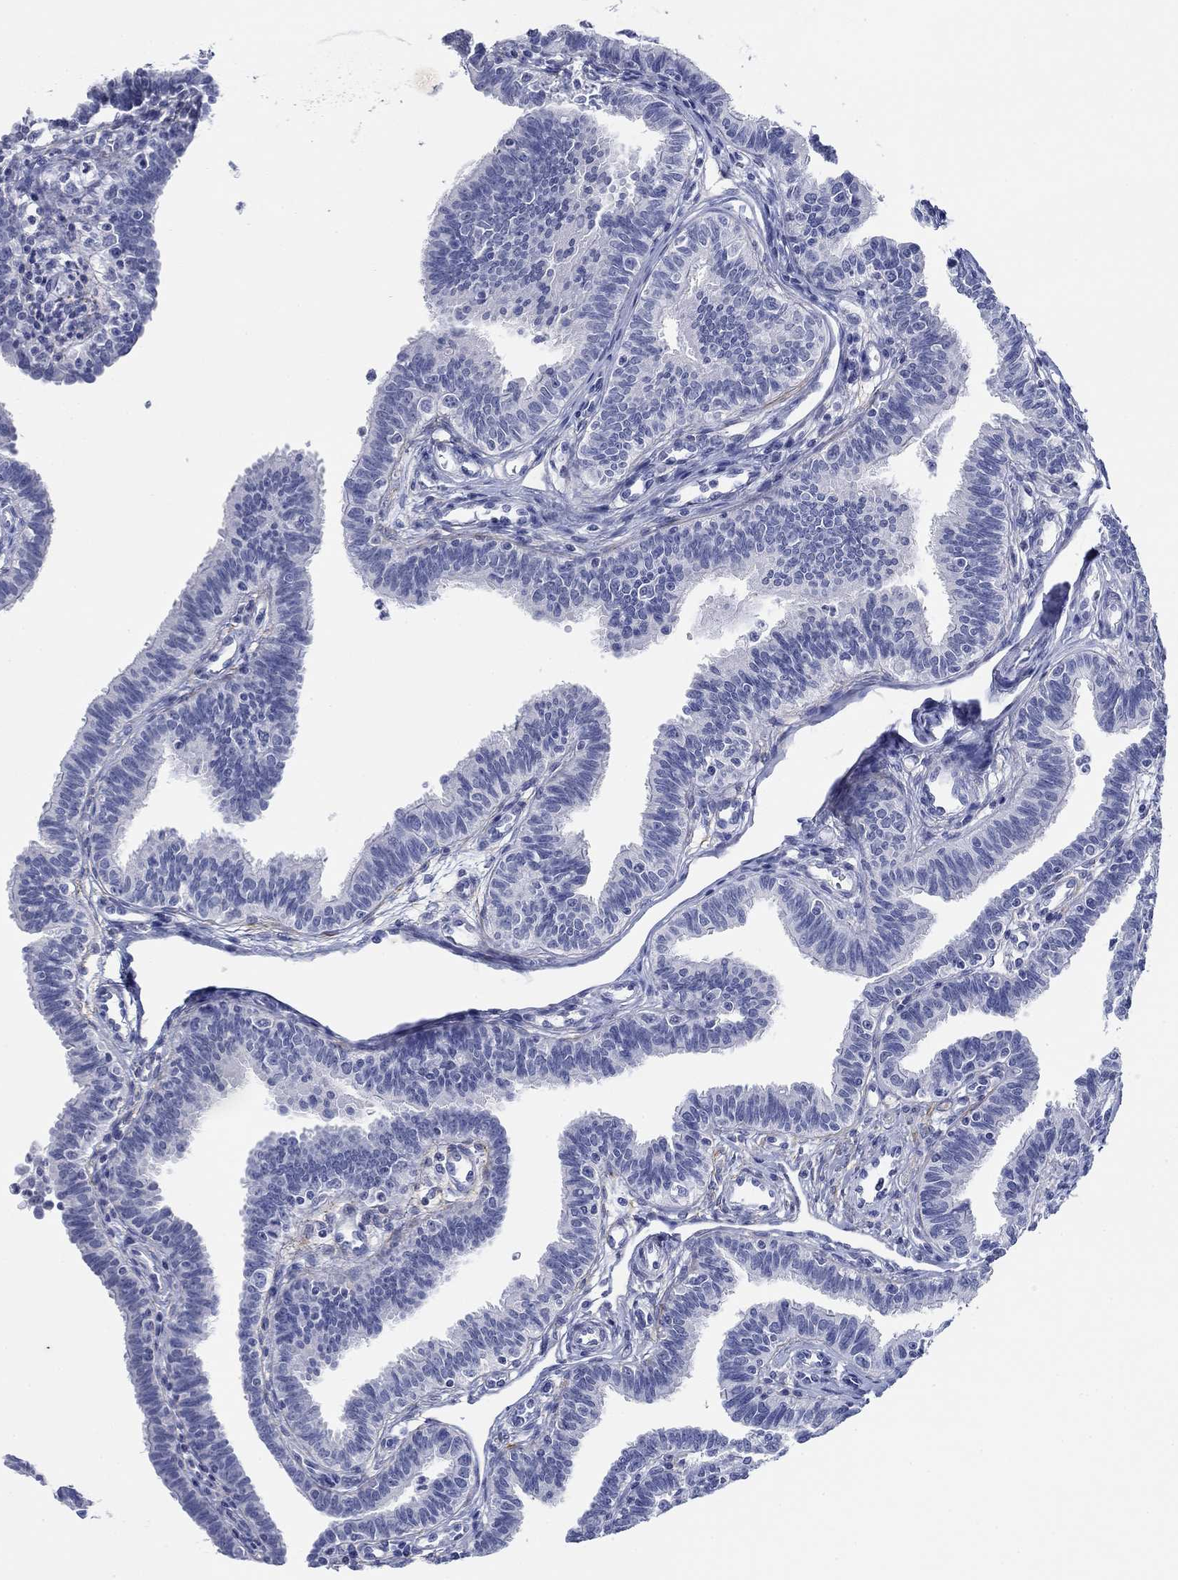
{"staining": {"intensity": "negative", "quantity": "none", "location": "none"}, "tissue": "fallopian tube", "cell_type": "Glandular cells", "image_type": "normal", "snomed": [{"axis": "morphology", "description": "Normal tissue, NOS"}, {"axis": "topography", "description": "Fallopian tube"}], "caption": "An immunohistochemistry histopathology image of unremarkable fallopian tube is shown. There is no staining in glandular cells of fallopian tube. (DAB immunohistochemistry visualized using brightfield microscopy, high magnification).", "gene": "PDYN", "patient": {"sex": "female", "age": 36}}